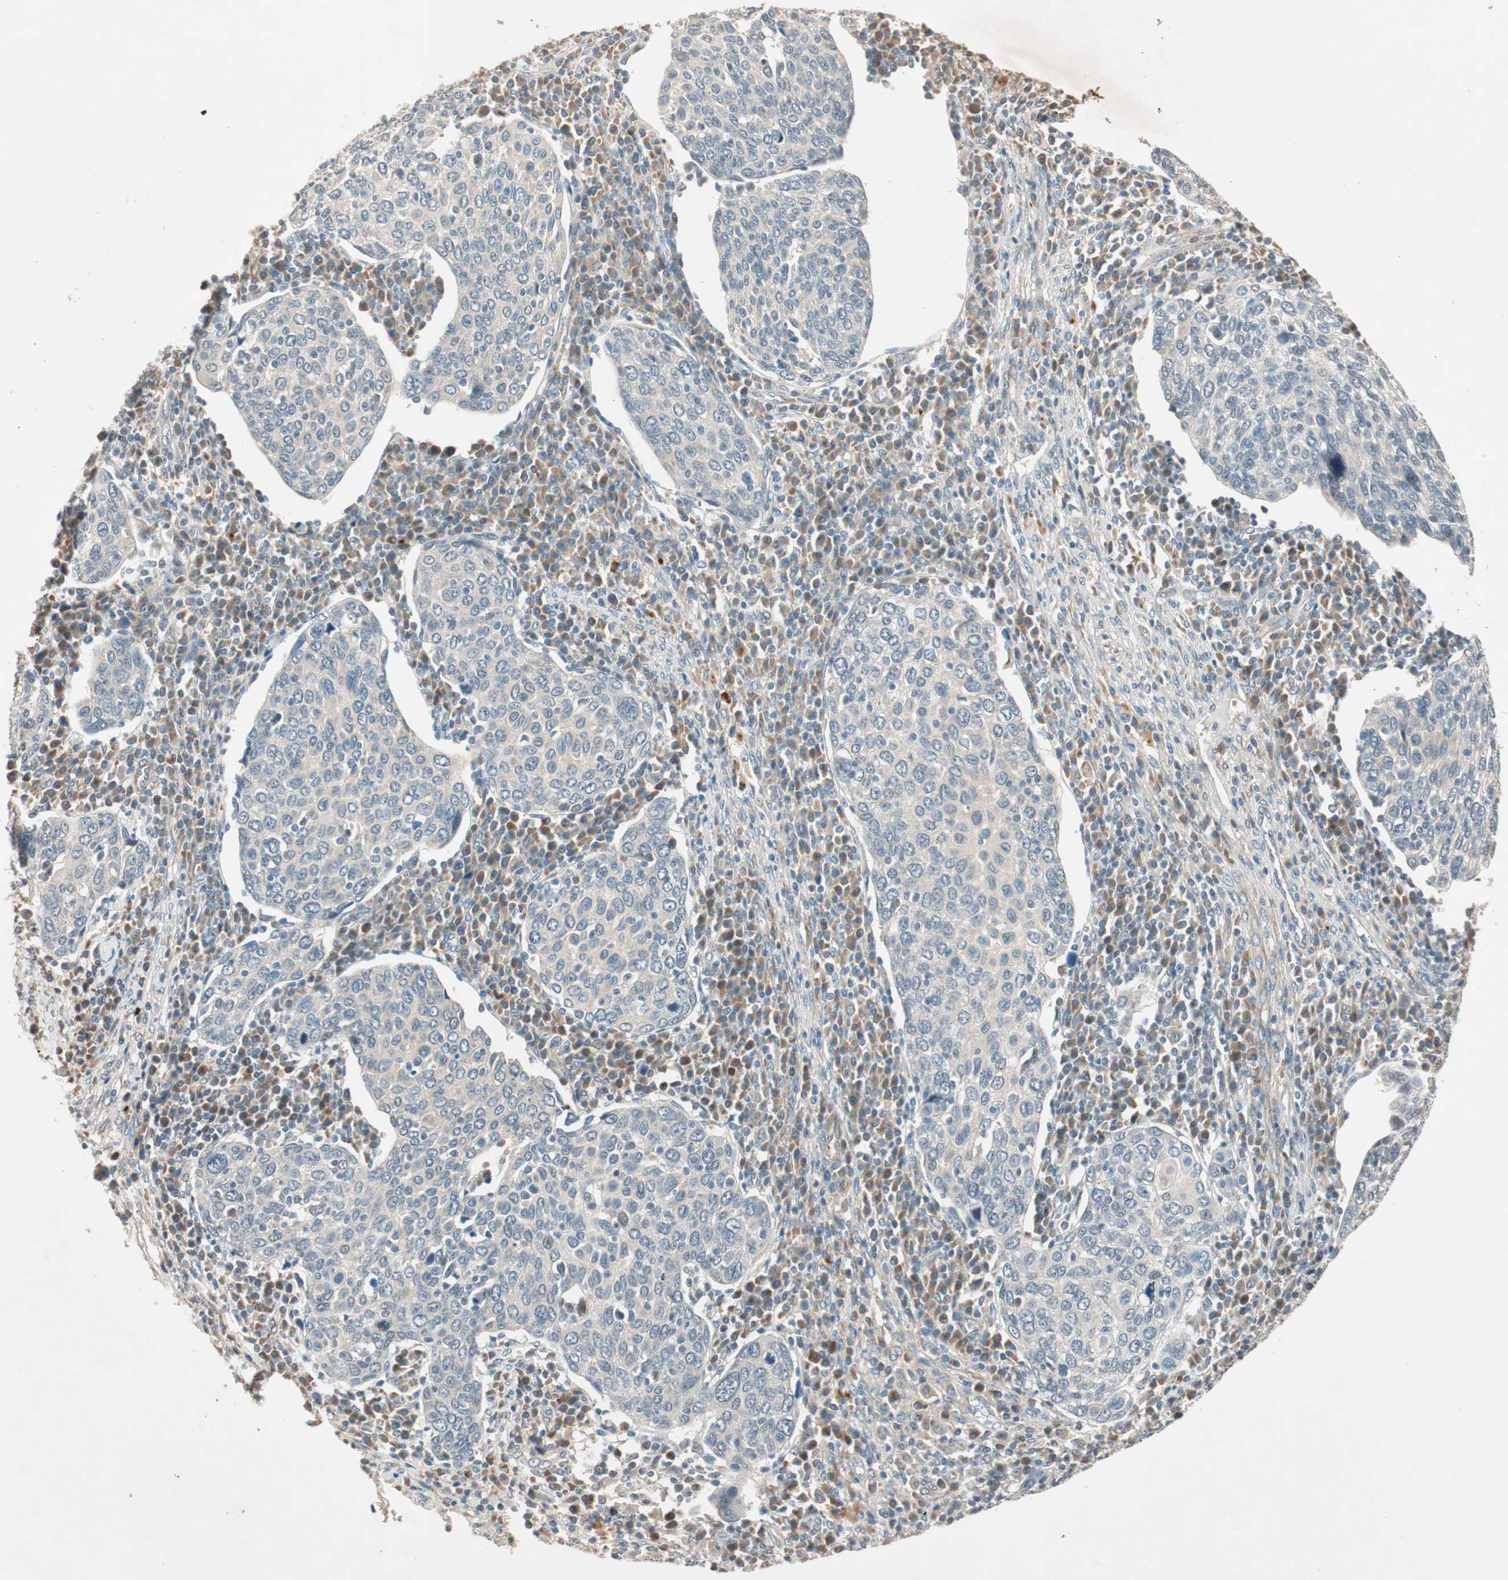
{"staining": {"intensity": "negative", "quantity": "none", "location": "none"}, "tissue": "cervical cancer", "cell_type": "Tumor cells", "image_type": "cancer", "snomed": [{"axis": "morphology", "description": "Squamous cell carcinoma, NOS"}, {"axis": "topography", "description": "Cervix"}], "caption": "Photomicrograph shows no significant protein expression in tumor cells of cervical squamous cell carcinoma. Brightfield microscopy of immunohistochemistry stained with DAB (brown) and hematoxylin (blue), captured at high magnification.", "gene": "EPHA6", "patient": {"sex": "female", "age": 40}}